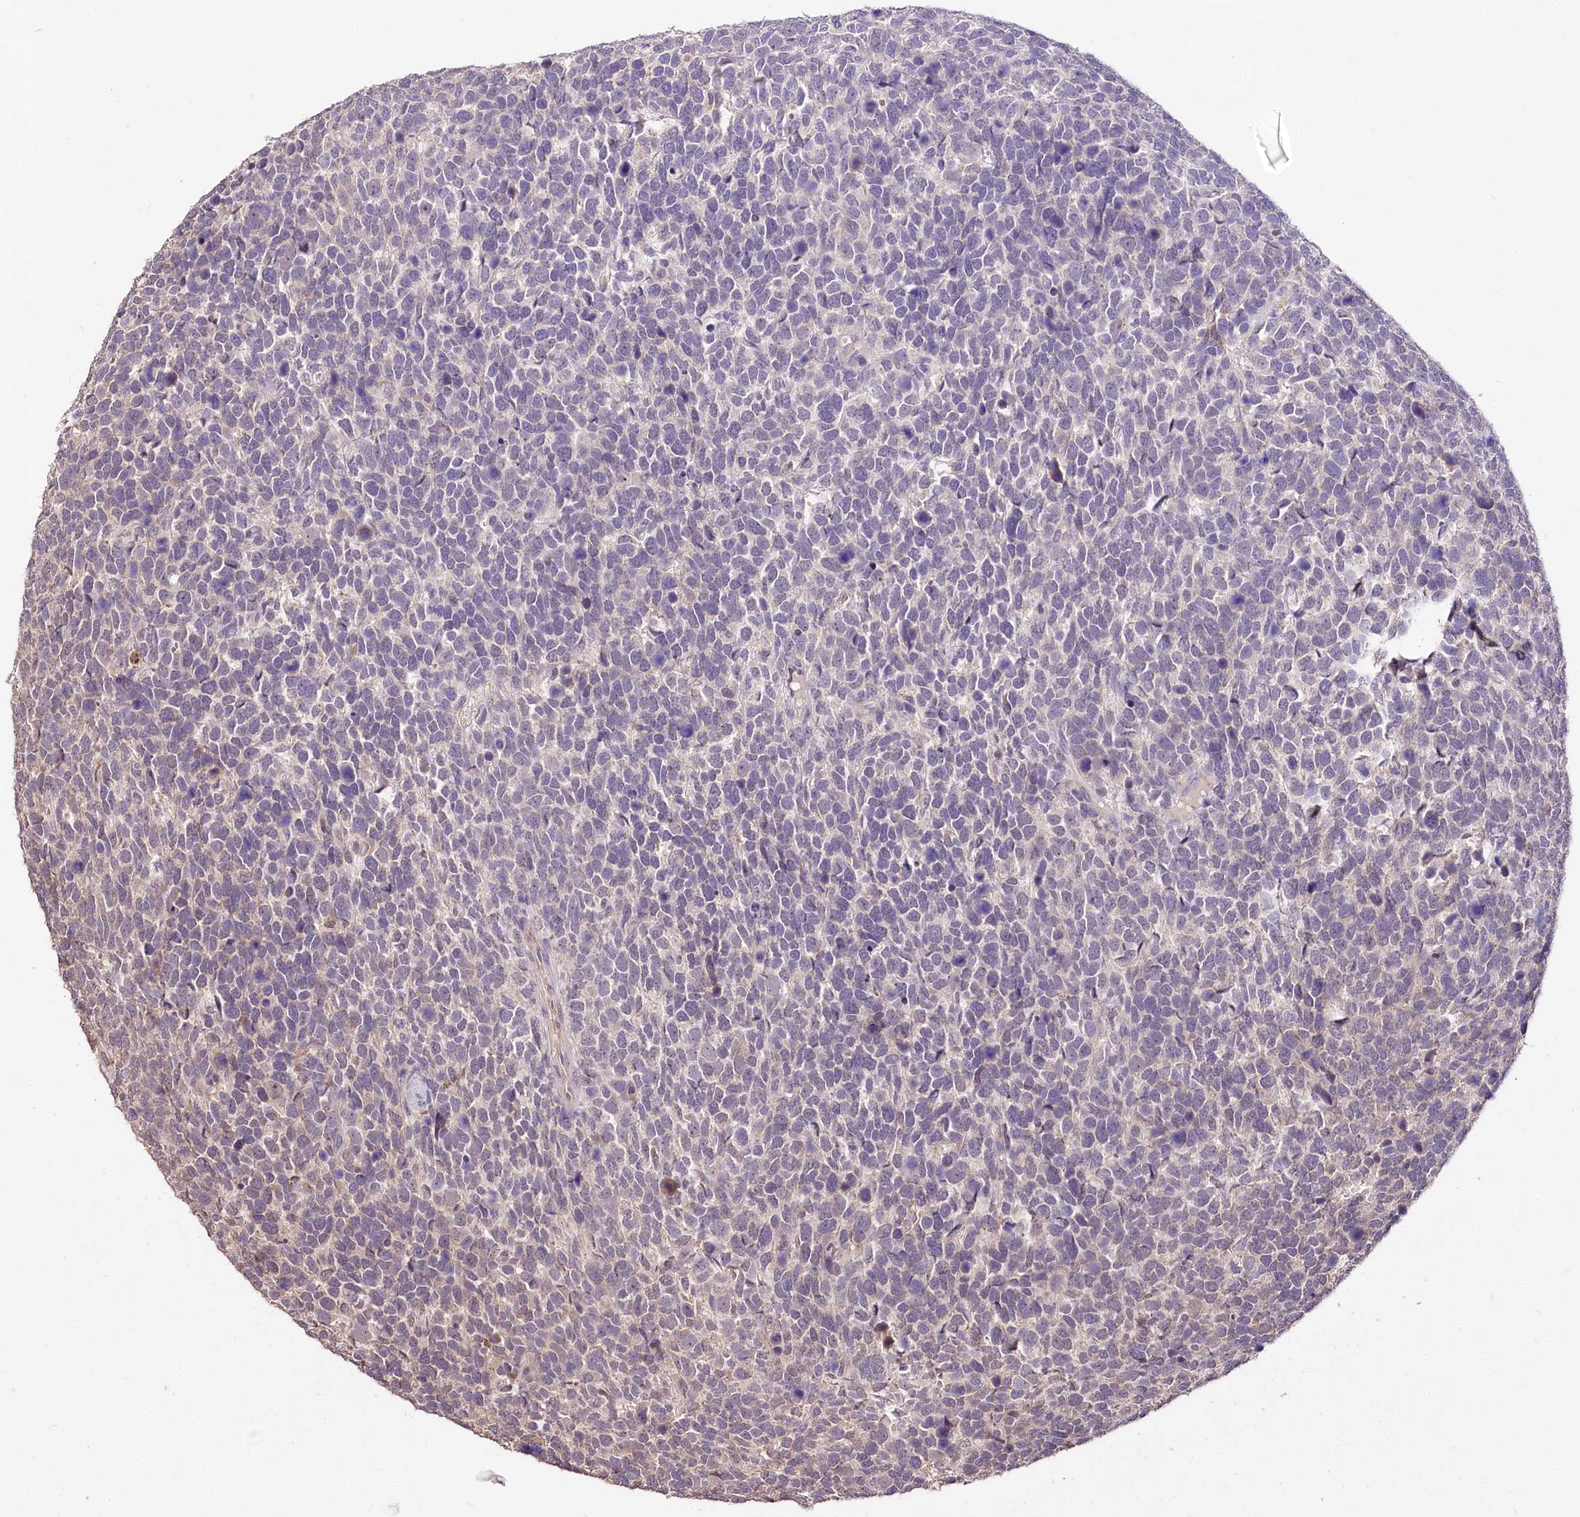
{"staining": {"intensity": "negative", "quantity": "none", "location": "none"}, "tissue": "urothelial cancer", "cell_type": "Tumor cells", "image_type": "cancer", "snomed": [{"axis": "morphology", "description": "Urothelial carcinoma, High grade"}, {"axis": "topography", "description": "Urinary bladder"}], "caption": "A high-resolution photomicrograph shows immunohistochemistry (IHC) staining of urothelial carcinoma (high-grade), which displays no significant staining in tumor cells.", "gene": "SERGEF", "patient": {"sex": "female", "age": 82}}